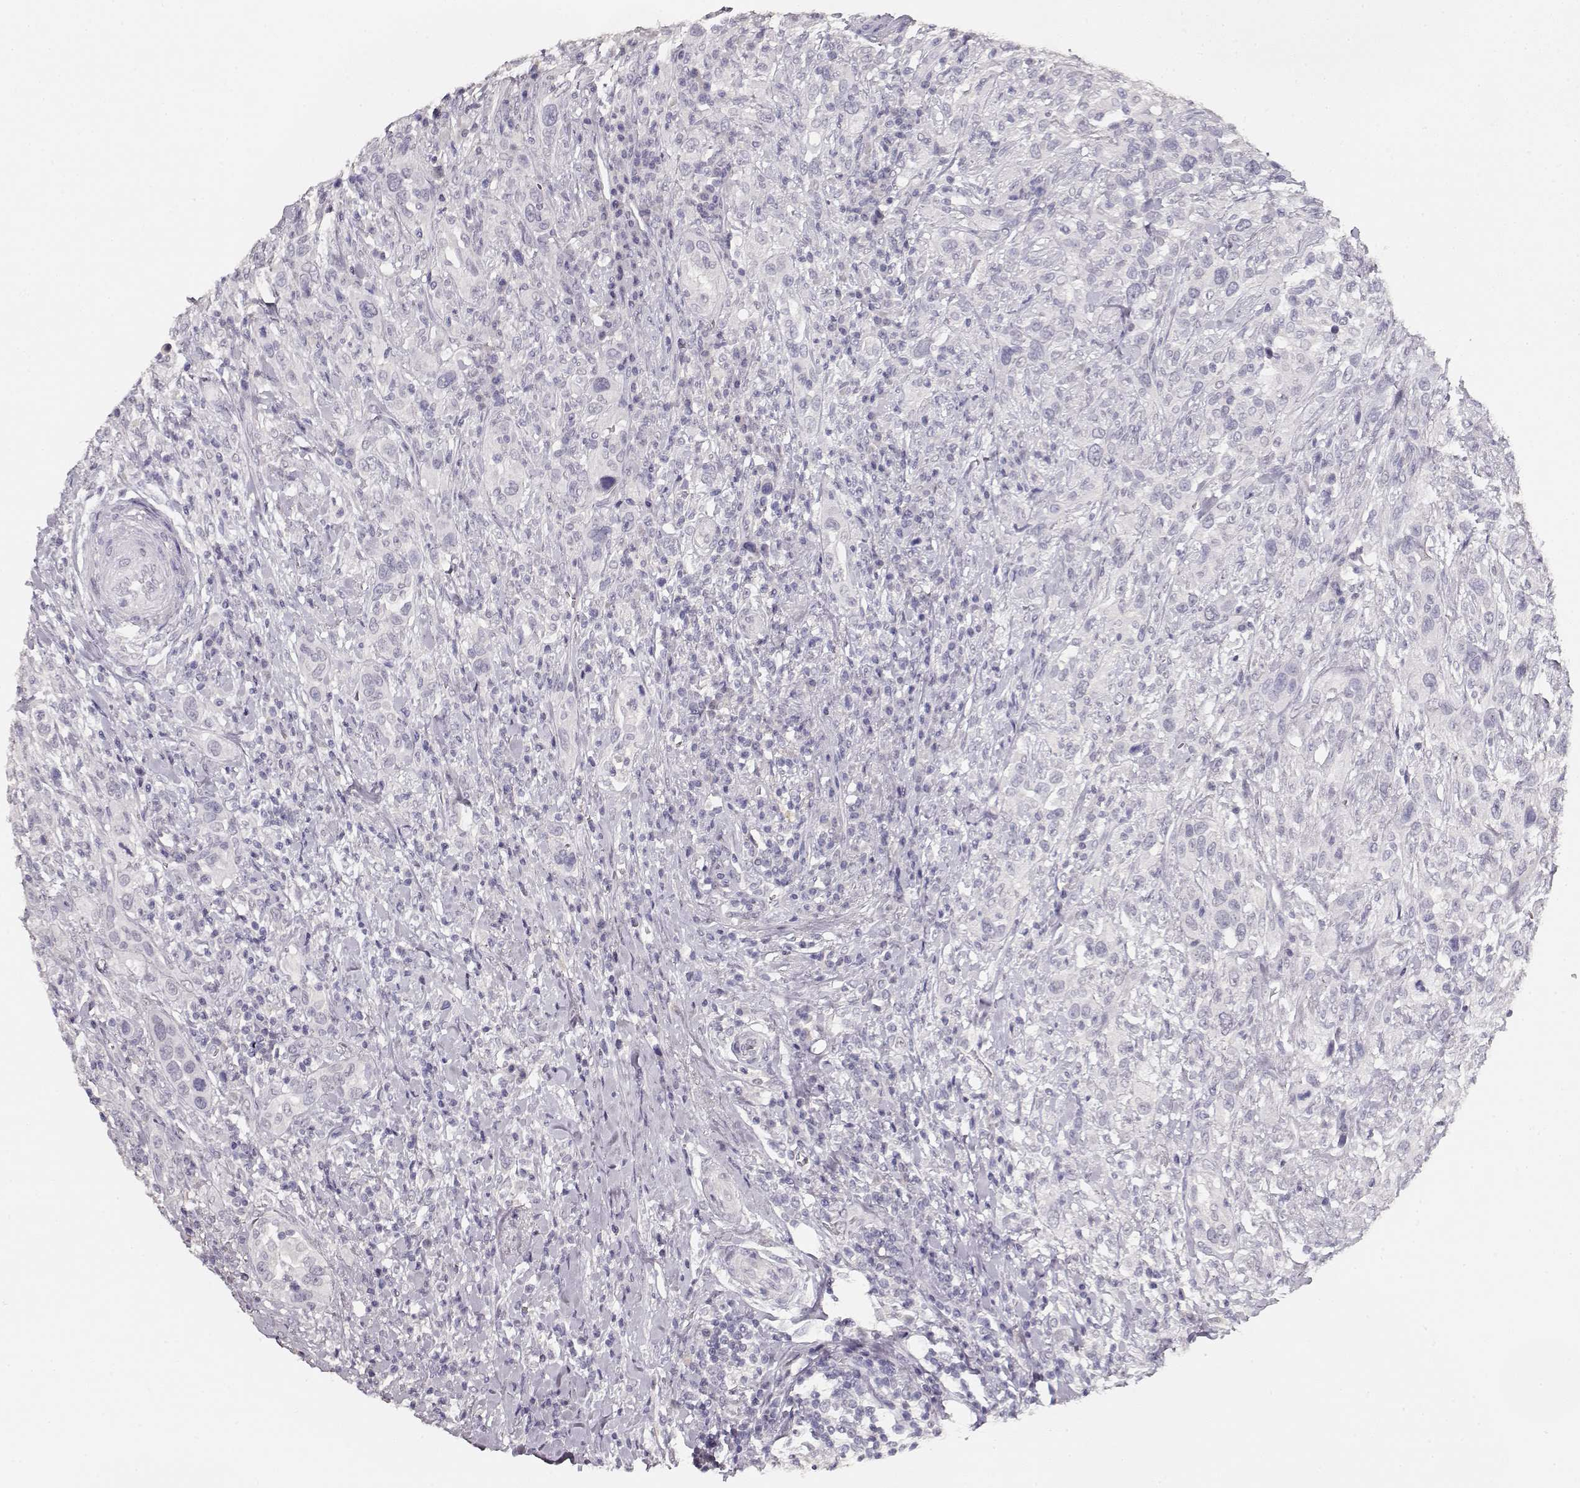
{"staining": {"intensity": "negative", "quantity": "none", "location": "none"}, "tissue": "urothelial cancer", "cell_type": "Tumor cells", "image_type": "cancer", "snomed": [{"axis": "morphology", "description": "Urothelial carcinoma, NOS"}, {"axis": "morphology", "description": "Urothelial carcinoma, High grade"}, {"axis": "topography", "description": "Urinary bladder"}], "caption": "Human urothelial cancer stained for a protein using immunohistochemistry exhibits no positivity in tumor cells.", "gene": "TPH2", "patient": {"sex": "female", "age": 64}}